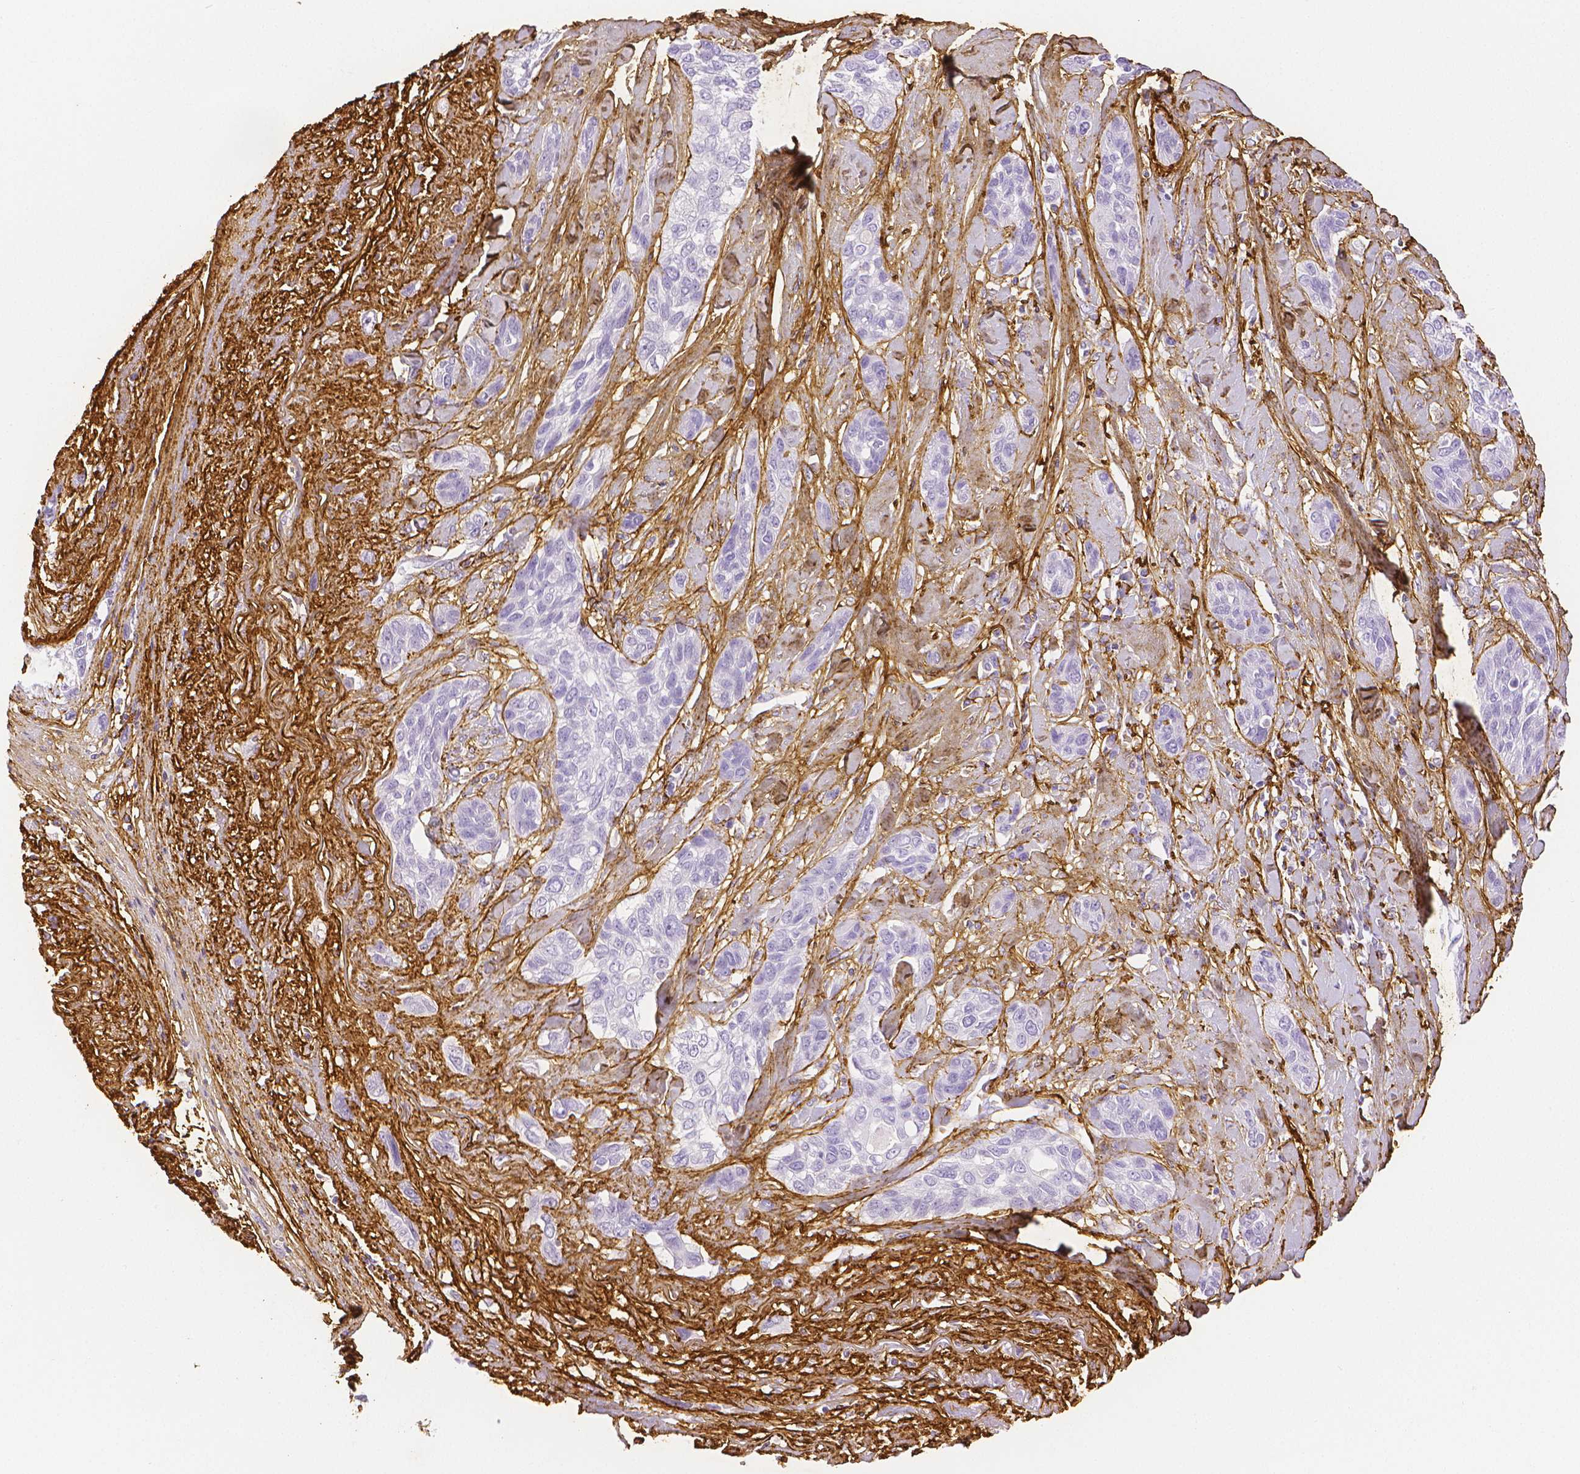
{"staining": {"intensity": "negative", "quantity": "none", "location": "none"}, "tissue": "lung cancer", "cell_type": "Tumor cells", "image_type": "cancer", "snomed": [{"axis": "morphology", "description": "Squamous cell carcinoma, NOS"}, {"axis": "topography", "description": "Lung"}], "caption": "This image is of lung squamous cell carcinoma stained with immunohistochemistry to label a protein in brown with the nuclei are counter-stained blue. There is no expression in tumor cells.", "gene": "FBN1", "patient": {"sex": "female", "age": 70}}